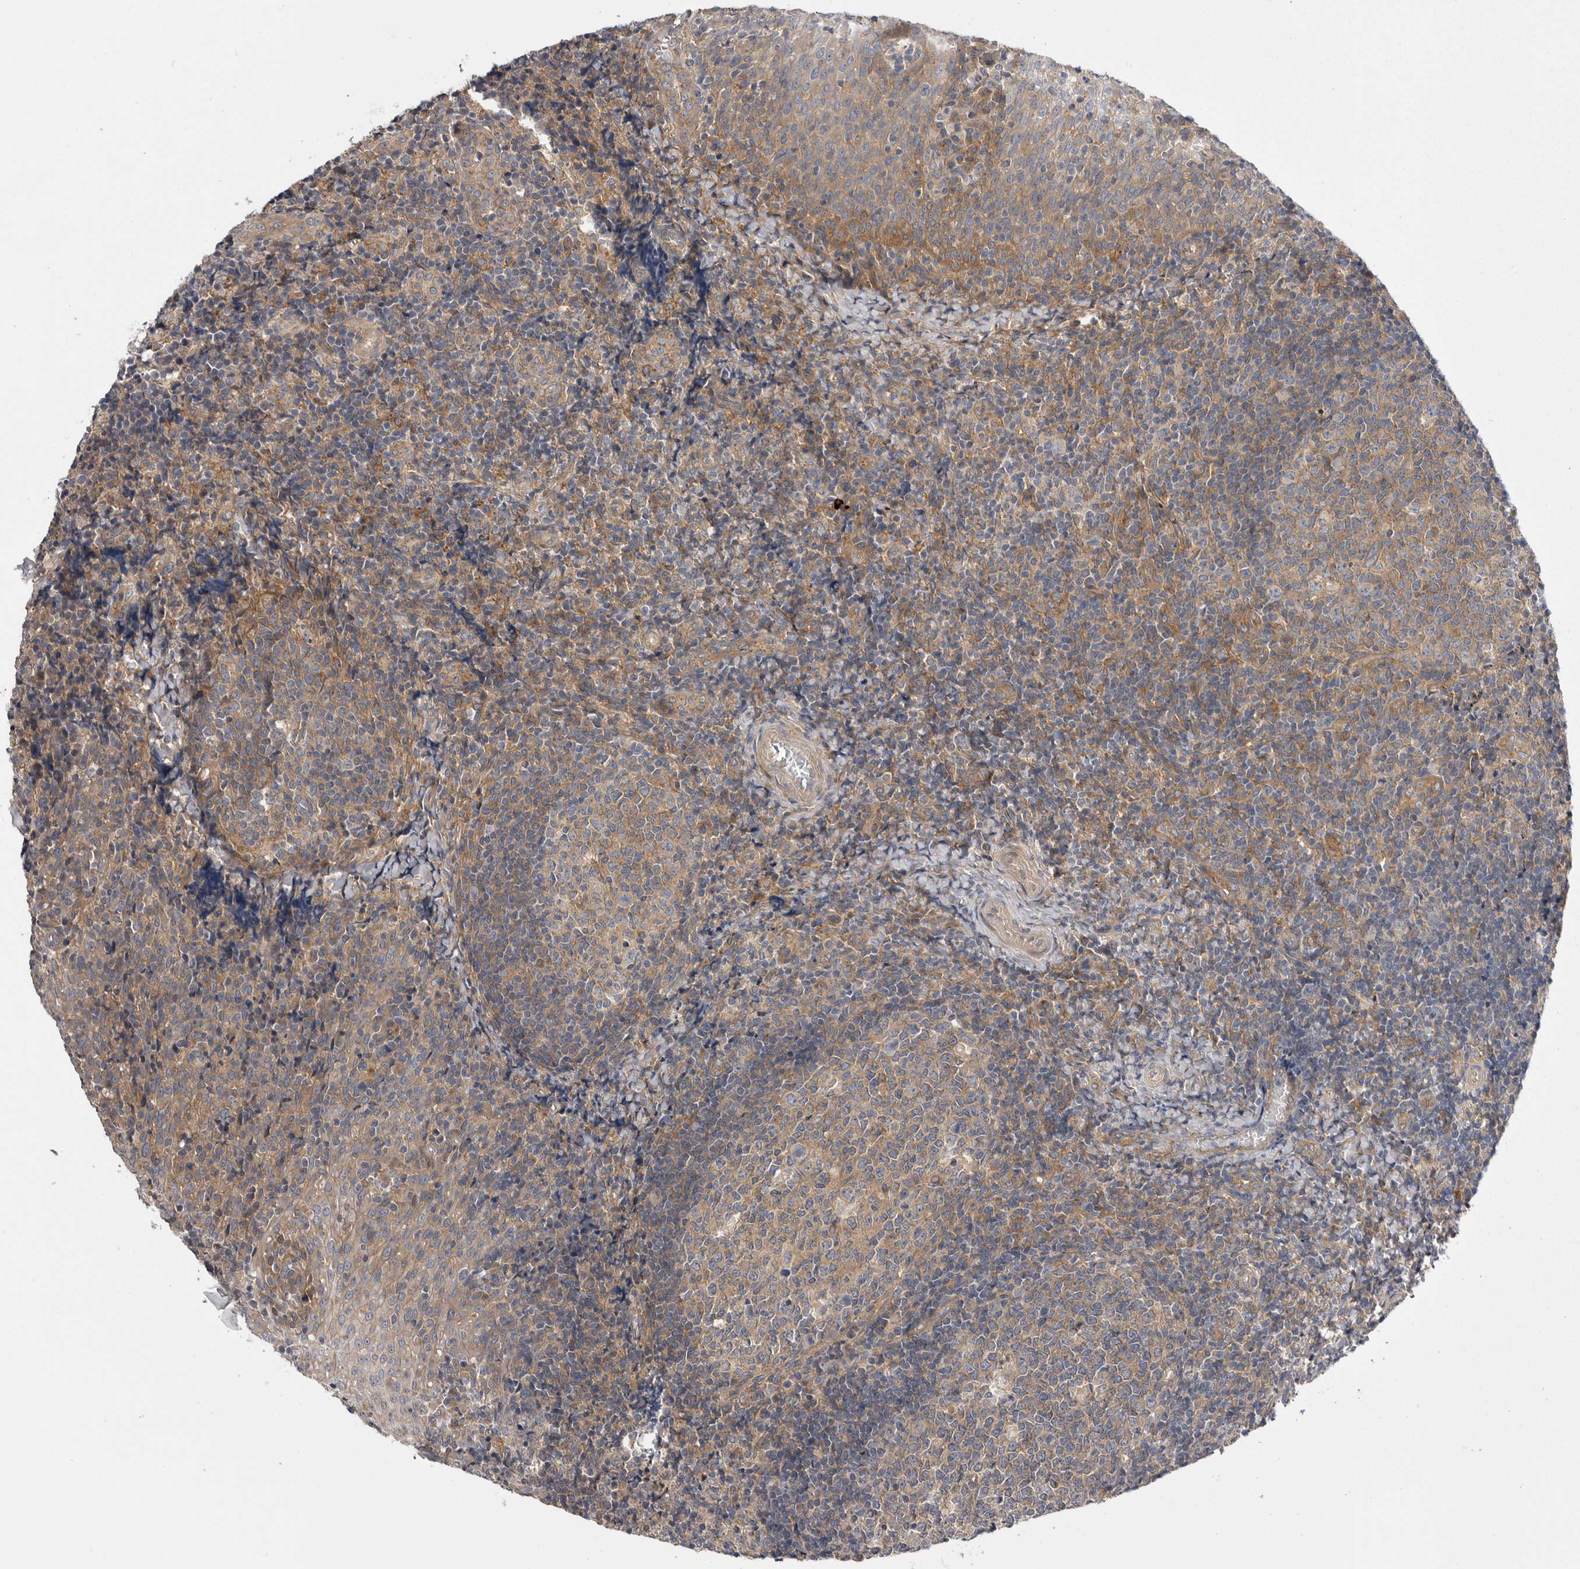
{"staining": {"intensity": "moderate", "quantity": "25%-75%", "location": "cytoplasmic/membranous"}, "tissue": "tonsil", "cell_type": "Germinal center cells", "image_type": "normal", "snomed": [{"axis": "morphology", "description": "Normal tissue, NOS"}, {"axis": "topography", "description": "Tonsil"}], "caption": "Immunohistochemistry (IHC) micrograph of normal tonsil: tonsil stained using IHC demonstrates medium levels of moderate protein expression localized specifically in the cytoplasmic/membranous of germinal center cells, appearing as a cytoplasmic/membranous brown color.", "gene": "OSBPL9", "patient": {"sex": "female", "age": 19}}